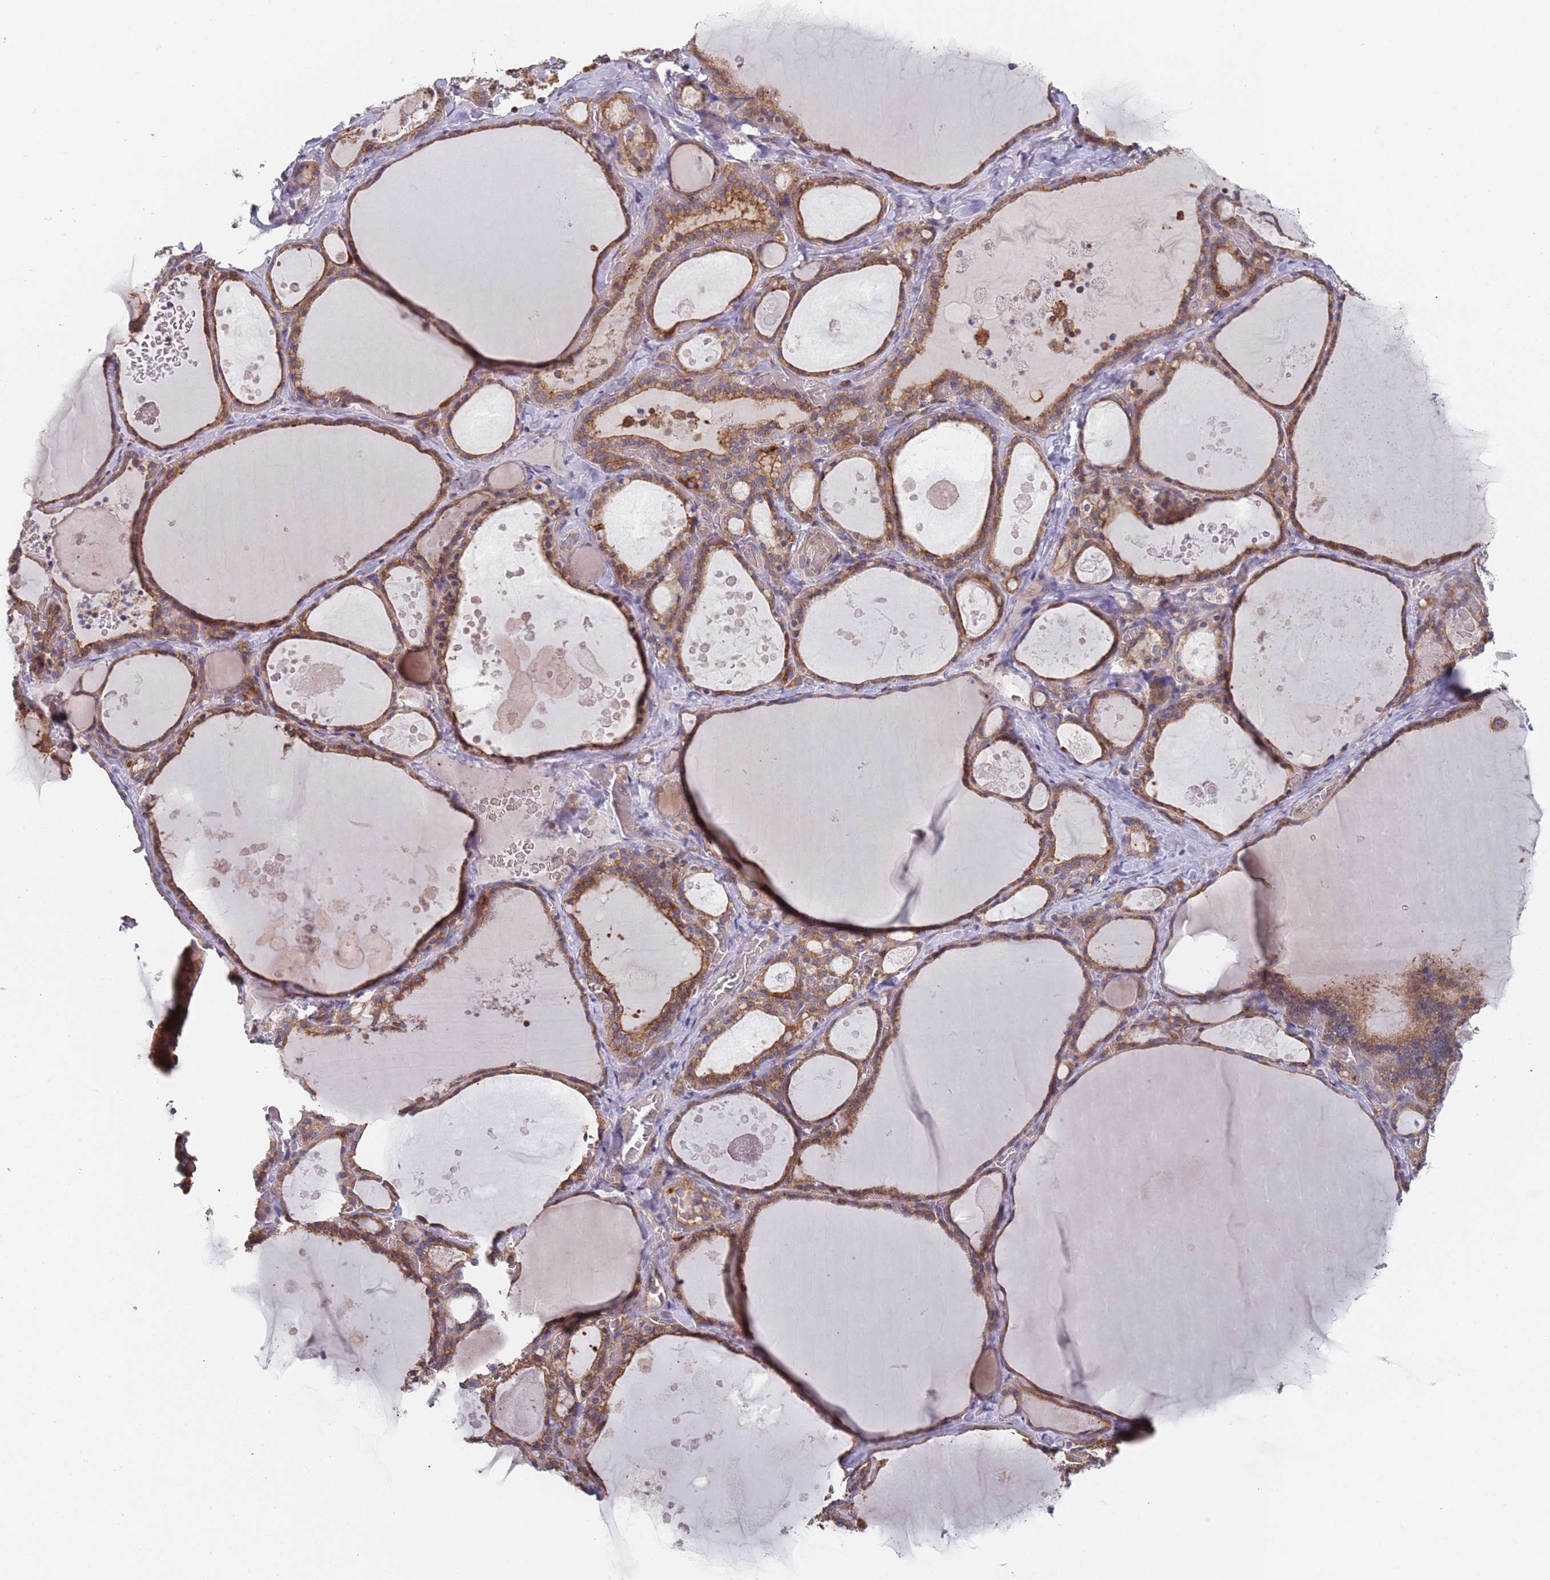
{"staining": {"intensity": "moderate", "quantity": ">75%", "location": "cytoplasmic/membranous"}, "tissue": "thyroid gland", "cell_type": "Glandular cells", "image_type": "normal", "snomed": [{"axis": "morphology", "description": "Normal tissue, NOS"}, {"axis": "topography", "description": "Thyroid gland"}], "caption": "Benign thyroid gland demonstrates moderate cytoplasmic/membranous positivity in about >75% of glandular cells, visualized by immunohistochemistry. (DAB = brown stain, brightfield microscopy at high magnification).", "gene": "GDI1", "patient": {"sex": "male", "age": 56}}